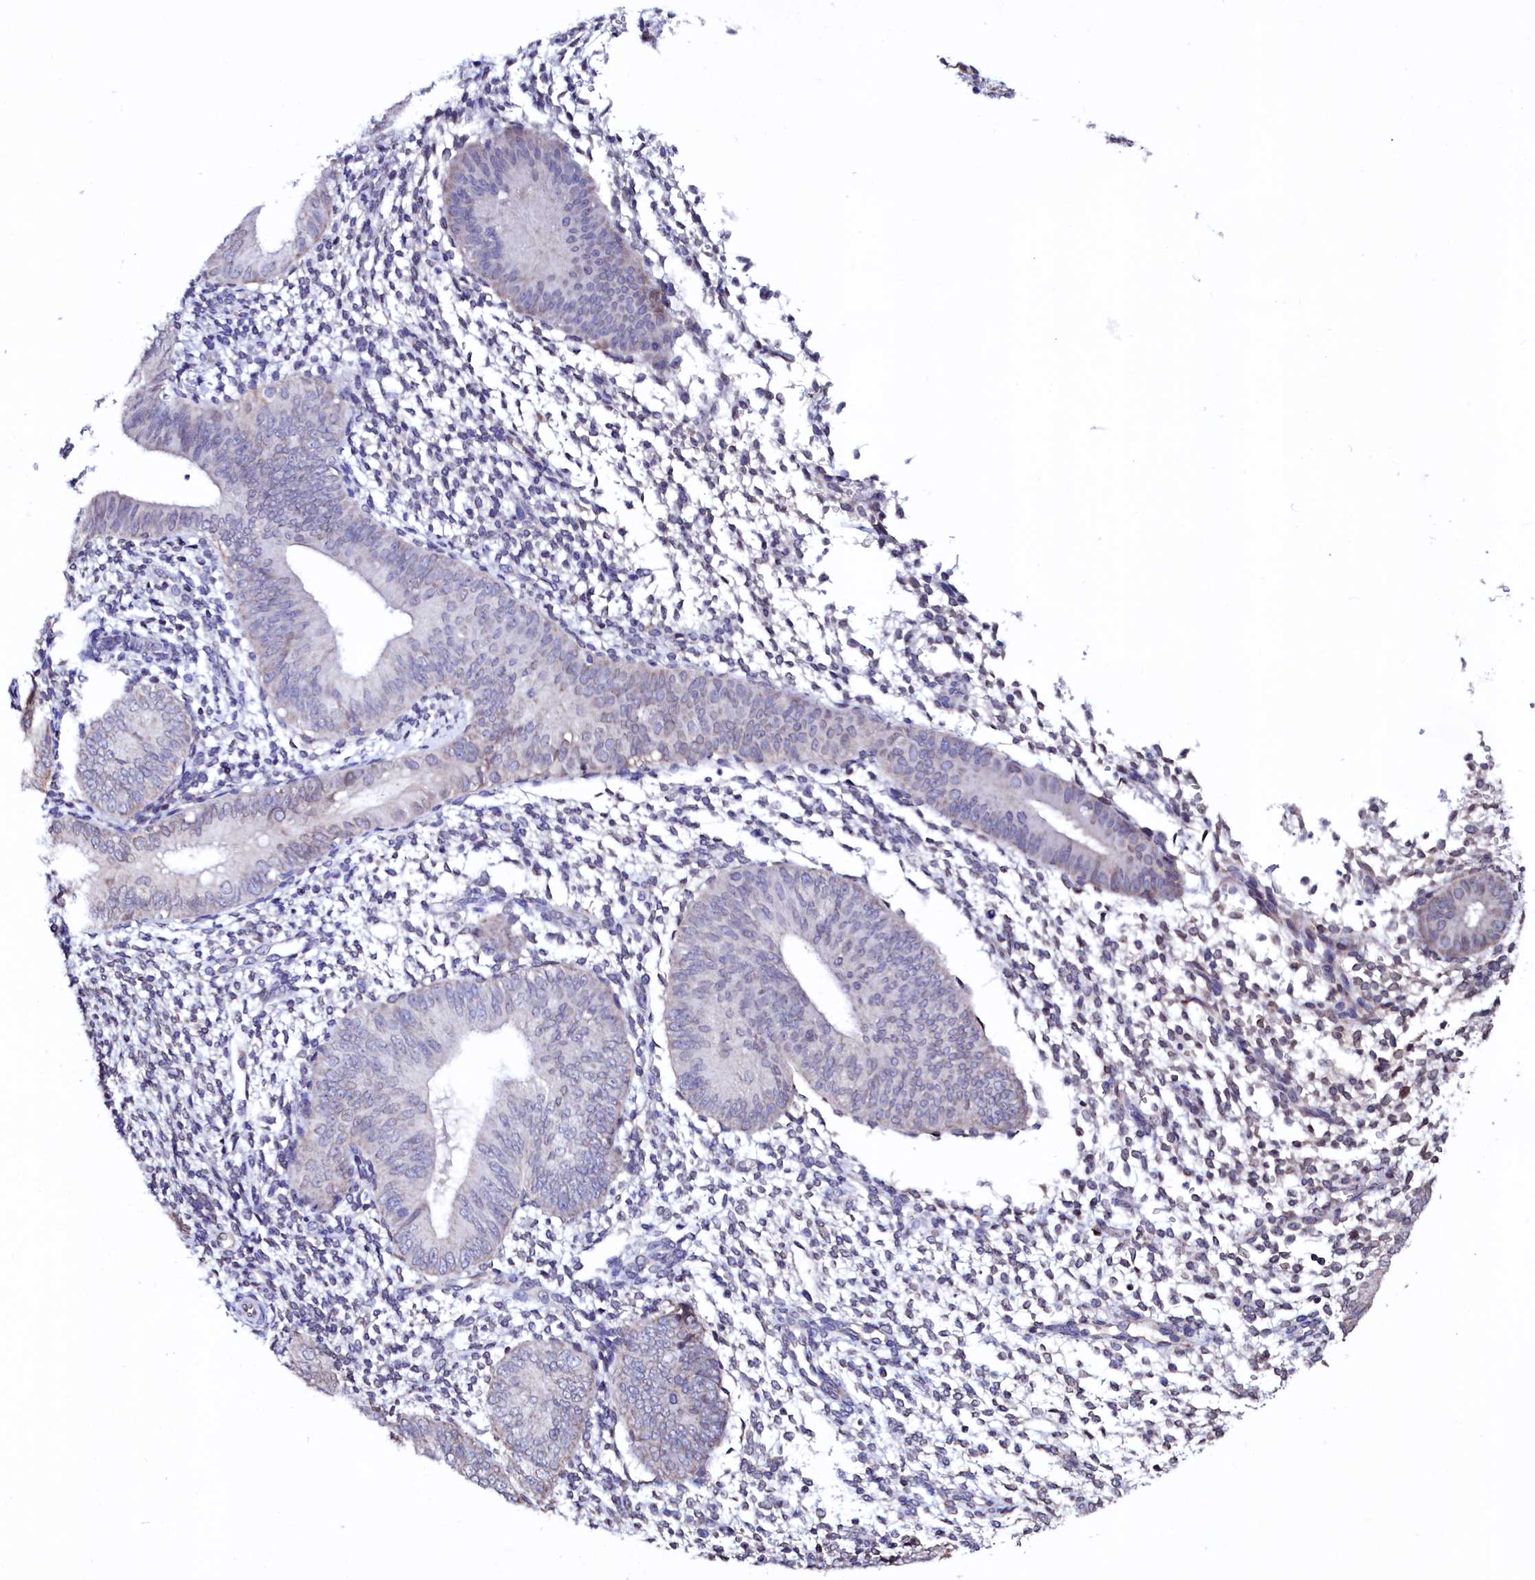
{"staining": {"intensity": "negative", "quantity": "none", "location": "none"}, "tissue": "endometrium", "cell_type": "Cells in endometrial stroma", "image_type": "normal", "snomed": [{"axis": "morphology", "description": "Normal tissue, NOS"}, {"axis": "topography", "description": "Uterus"}, {"axis": "topography", "description": "Endometrium"}], "caption": "This is an immunohistochemistry (IHC) micrograph of normal human endometrium. There is no positivity in cells in endometrial stroma.", "gene": "HAND1", "patient": {"sex": "female", "age": 48}}